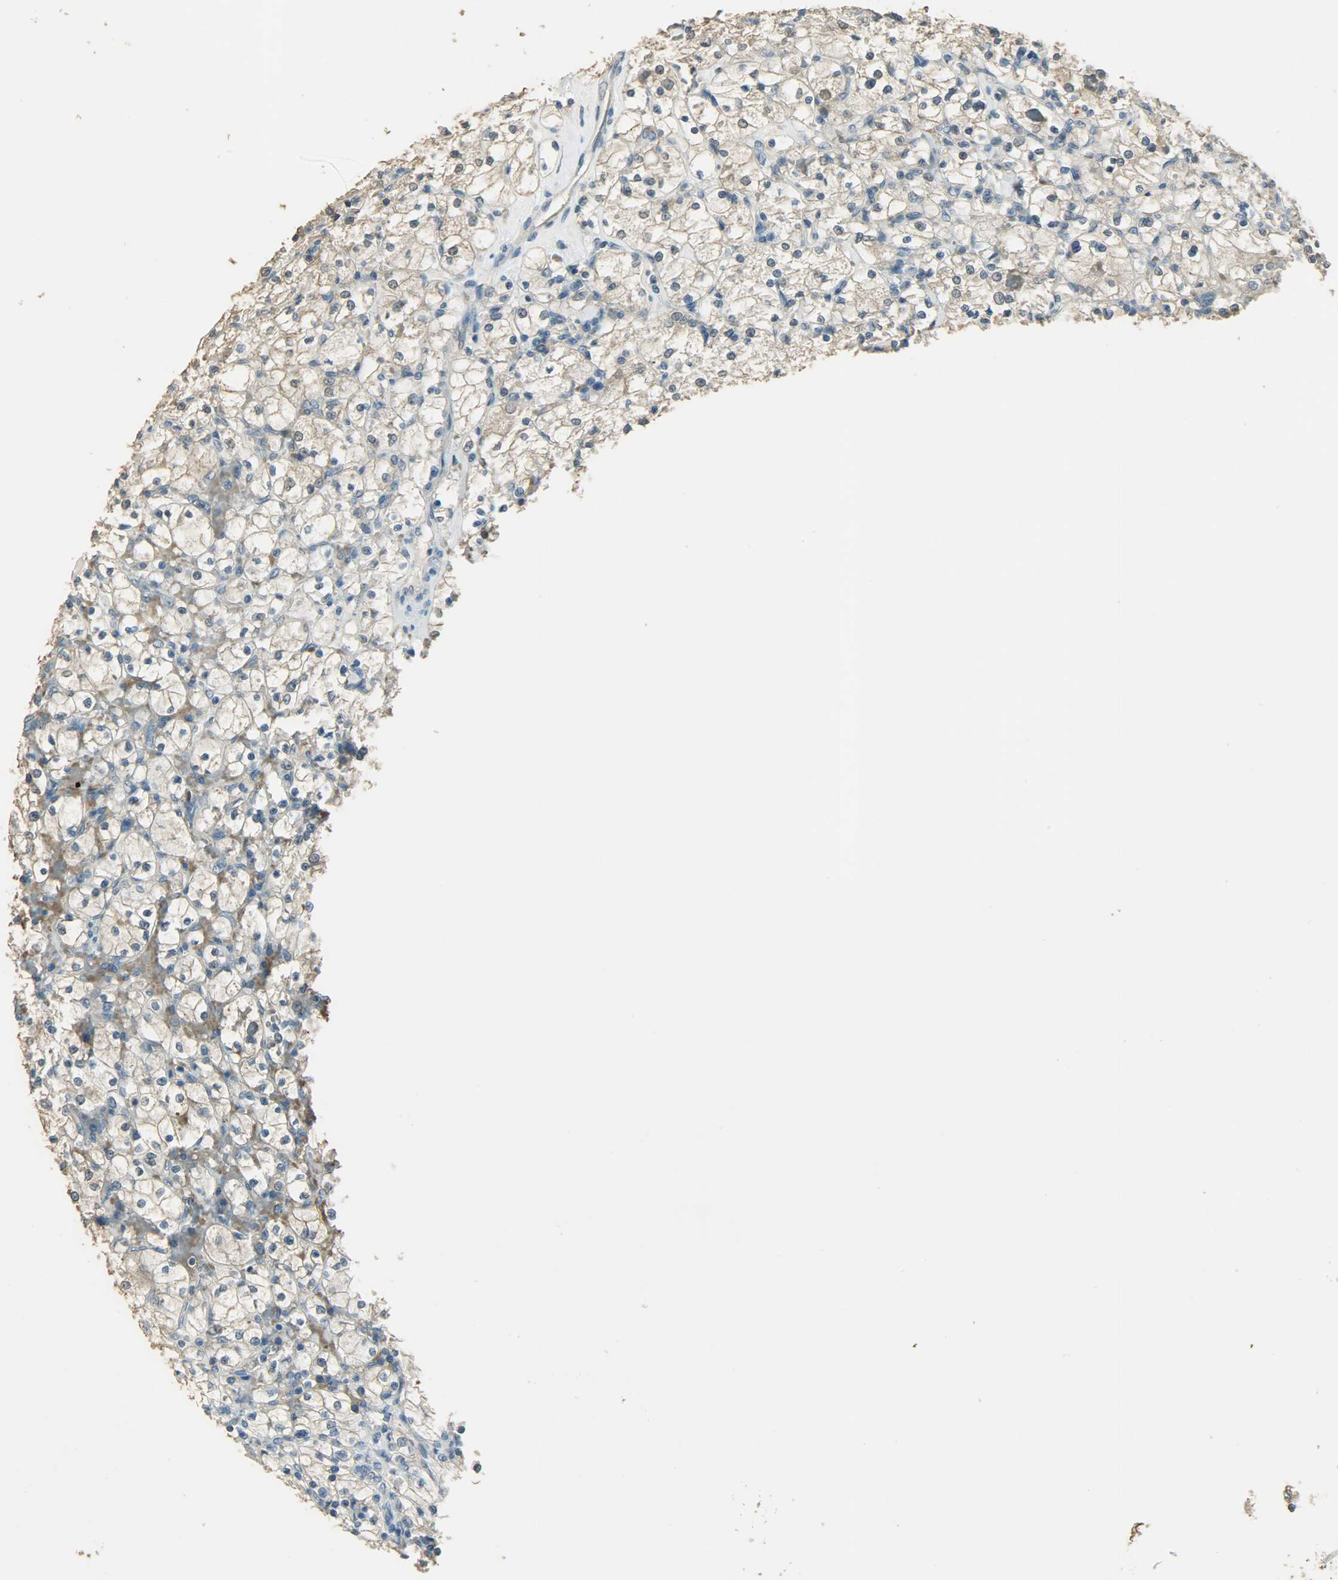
{"staining": {"intensity": "moderate", "quantity": "<25%", "location": "cytoplasmic/membranous"}, "tissue": "renal cancer", "cell_type": "Tumor cells", "image_type": "cancer", "snomed": [{"axis": "morphology", "description": "Adenocarcinoma, NOS"}, {"axis": "topography", "description": "Kidney"}], "caption": "Protein staining exhibits moderate cytoplasmic/membranous expression in about <25% of tumor cells in adenocarcinoma (renal). (DAB (3,3'-diaminobenzidine) IHC with brightfield microscopy, high magnification).", "gene": "PRMT5", "patient": {"sex": "female", "age": 83}}